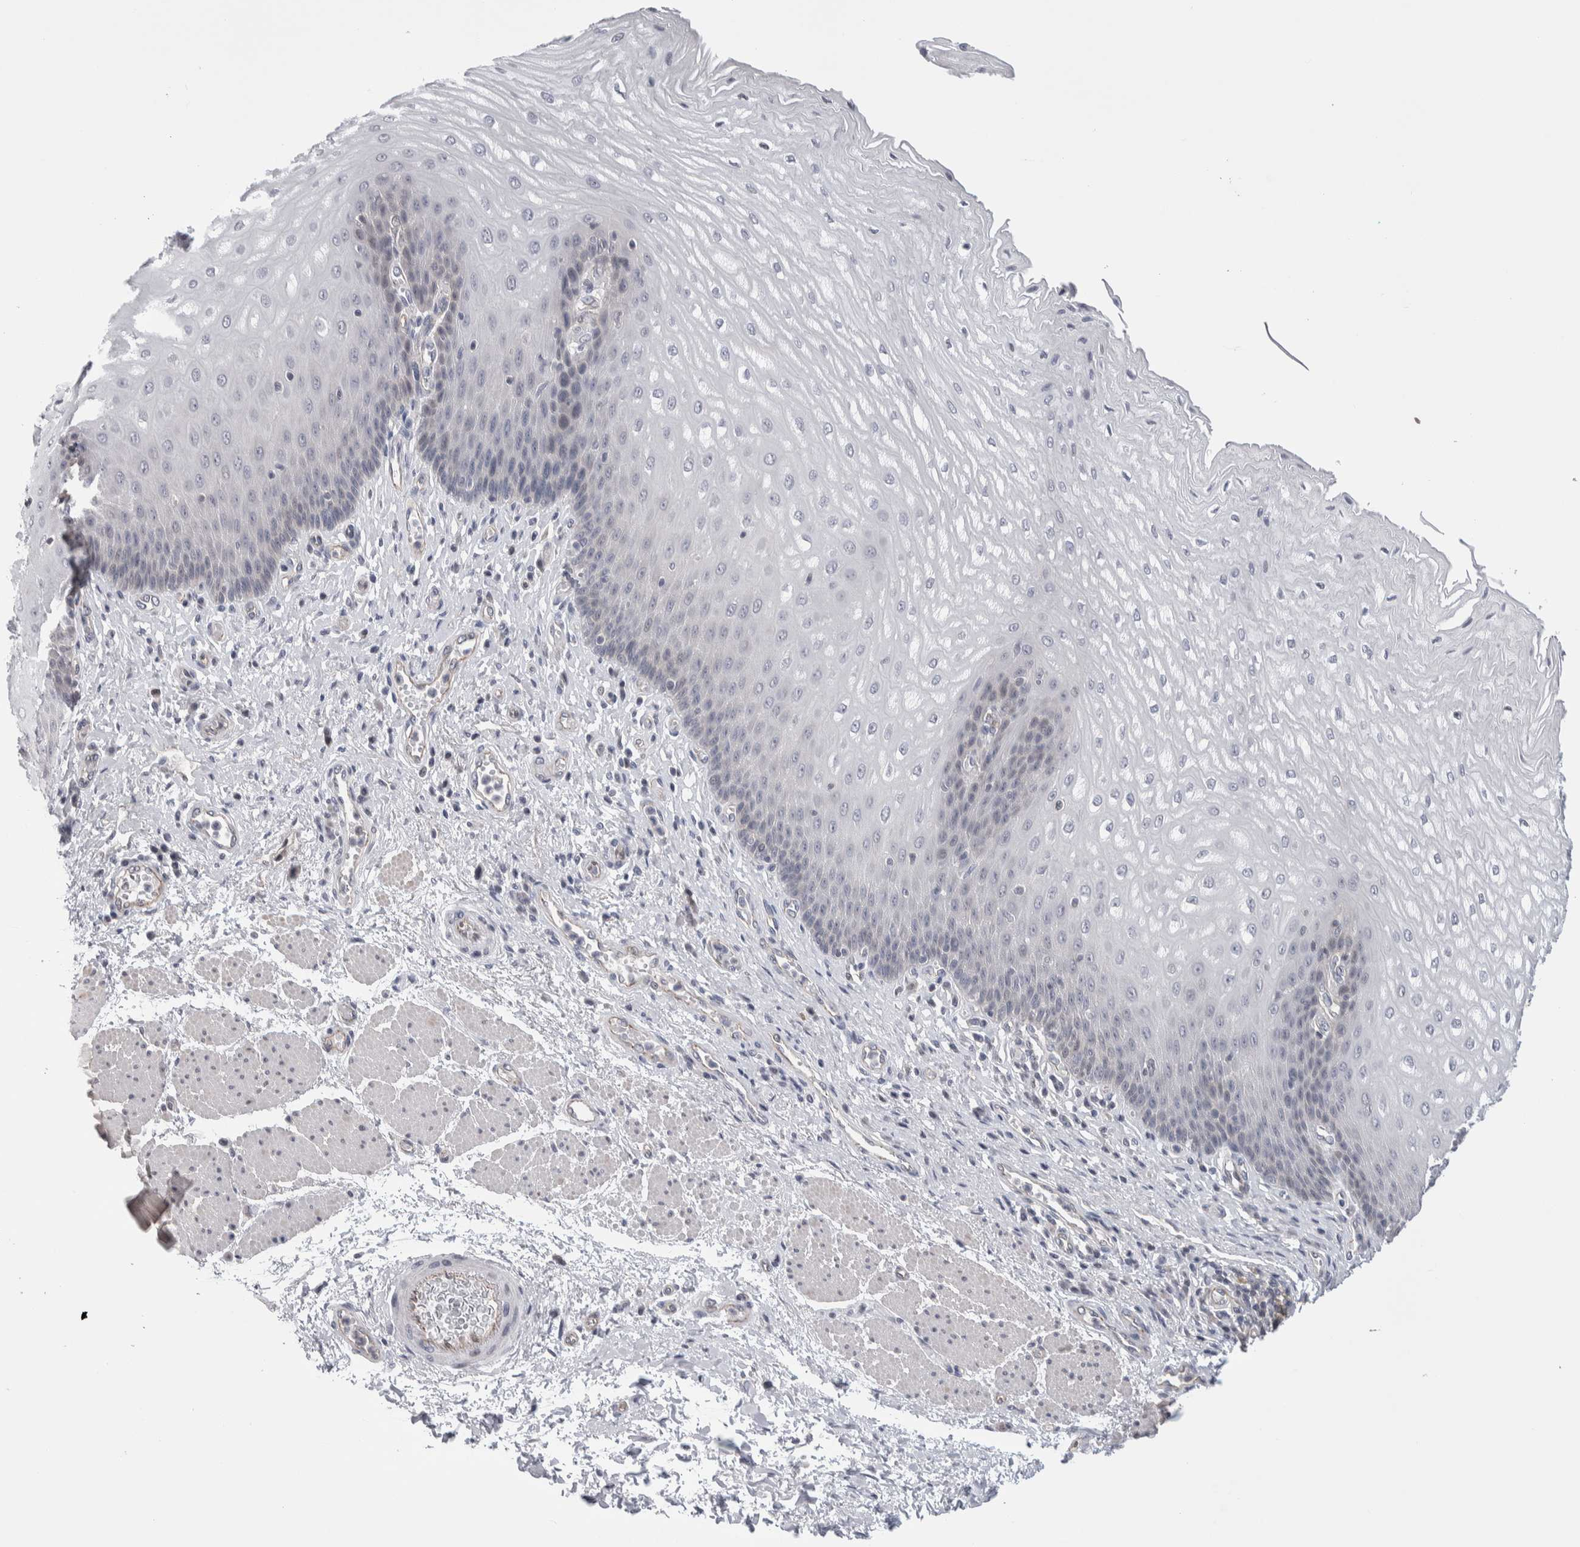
{"staining": {"intensity": "negative", "quantity": "none", "location": "none"}, "tissue": "esophagus", "cell_type": "Squamous epithelial cells", "image_type": "normal", "snomed": [{"axis": "morphology", "description": "Normal tissue, NOS"}, {"axis": "topography", "description": "Esophagus"}], "caption": "Squamous epithelial cells are negative for protein expression in unremarkable human esophagus. (Immunohistochemistry (ihc), brightfield microscopy, high magnification).", "gene": "ZBTB49", "patient": {"sex": "male", "age": 54}}